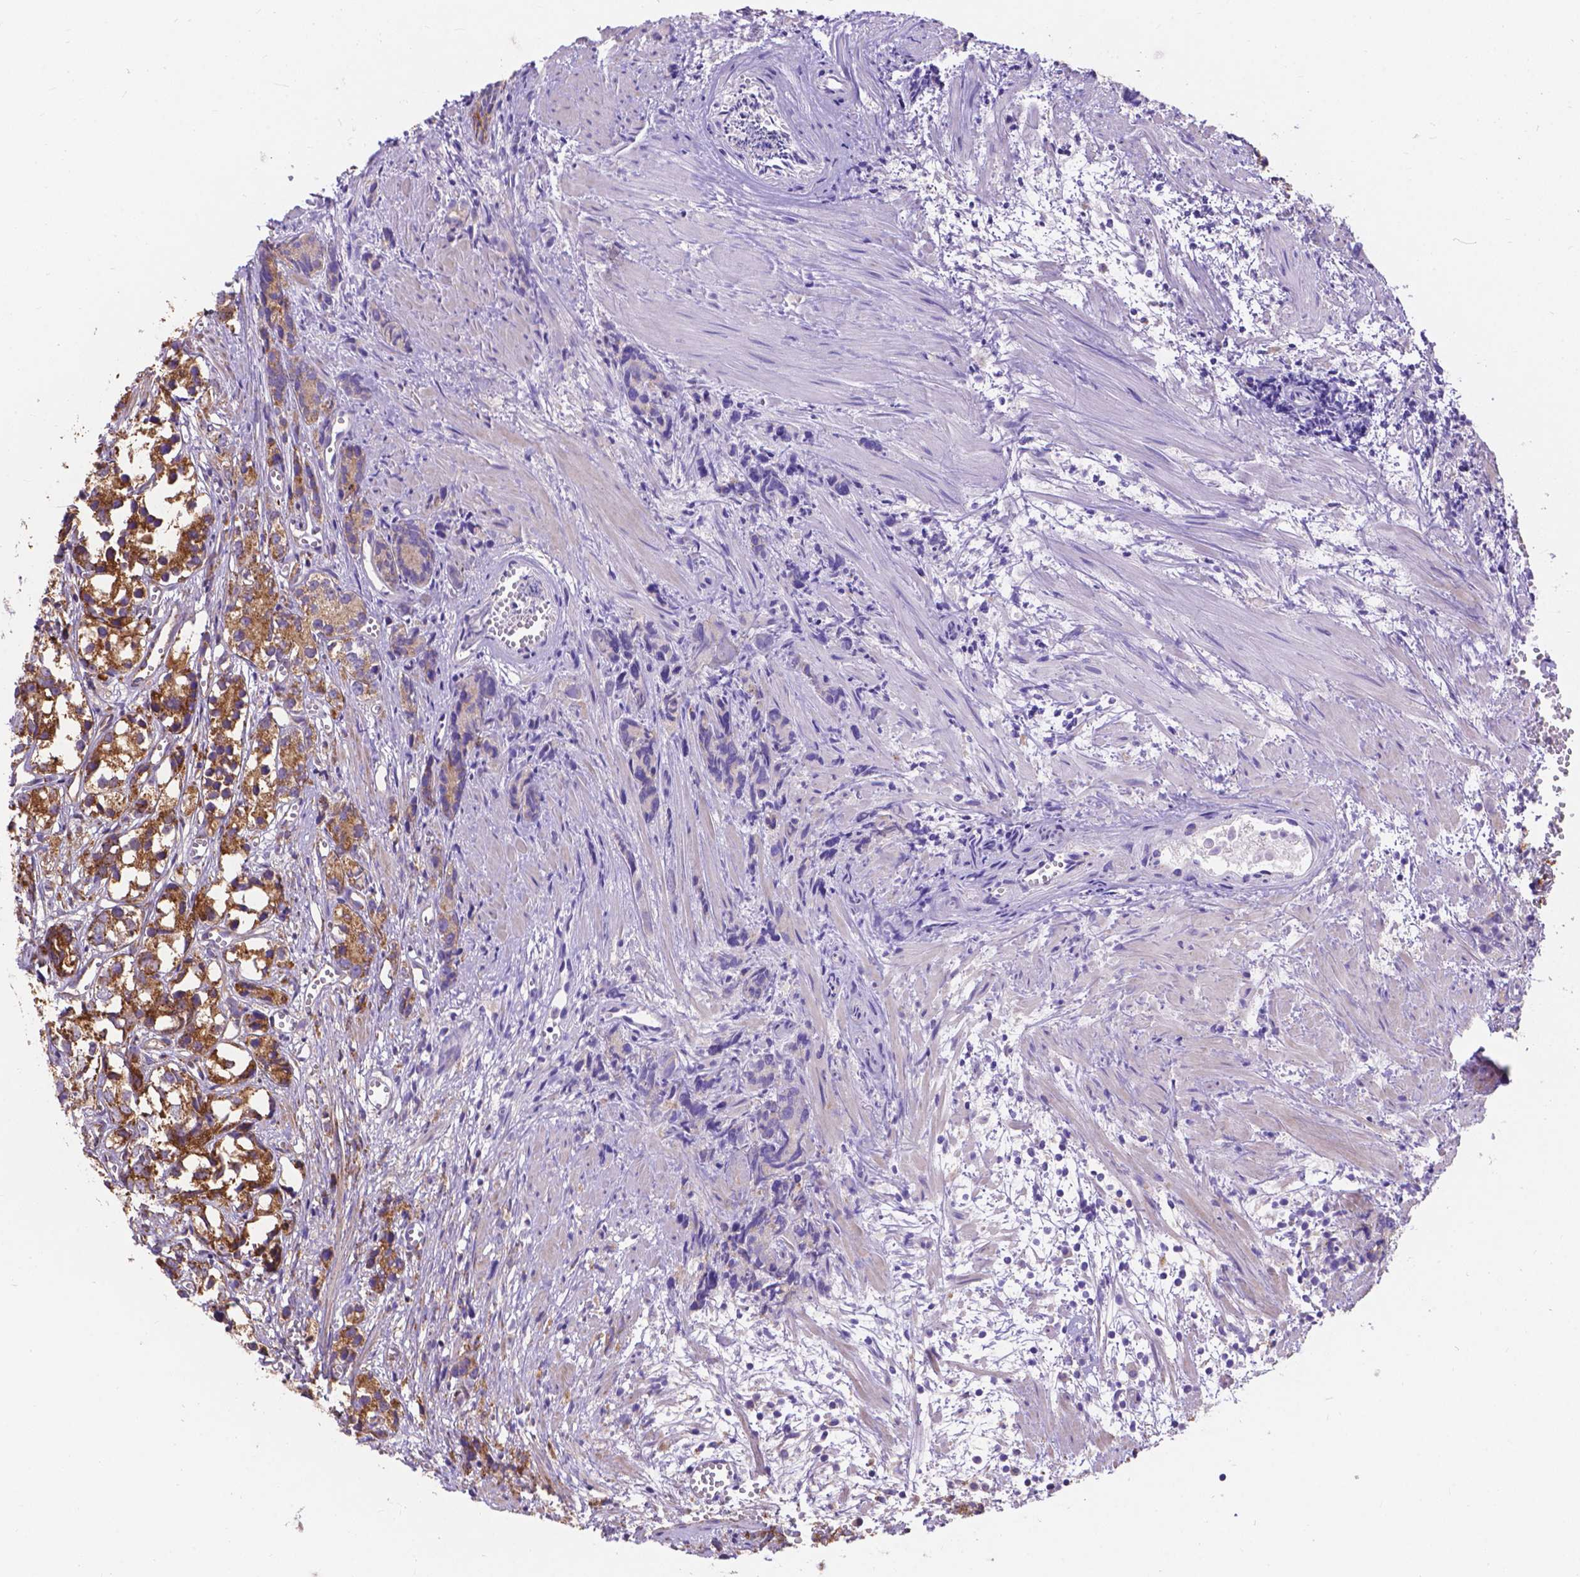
{"staining": {"intensity": "moderate", "quantity": ">75%", "location": "cytoplasmic/membranous"}, "tissue": "prostate cancer", "cell_type": "Tumor cells", "image_type": "cancer", "snomed": [{"axis": "morphology", "description": "Adenocarcinoma, High grade"}, {"axis": "topography", "description": "Prostate"}], "caption": "Immunohistochemical staining of high-grade adenocarcinoma (prostate) exhibits medium levels of moderate cytoplasmic/membranous protein expression in about >75% of tumor cells.", "gene": "AK3", "patient": {"sex": "male", "age": 77}}